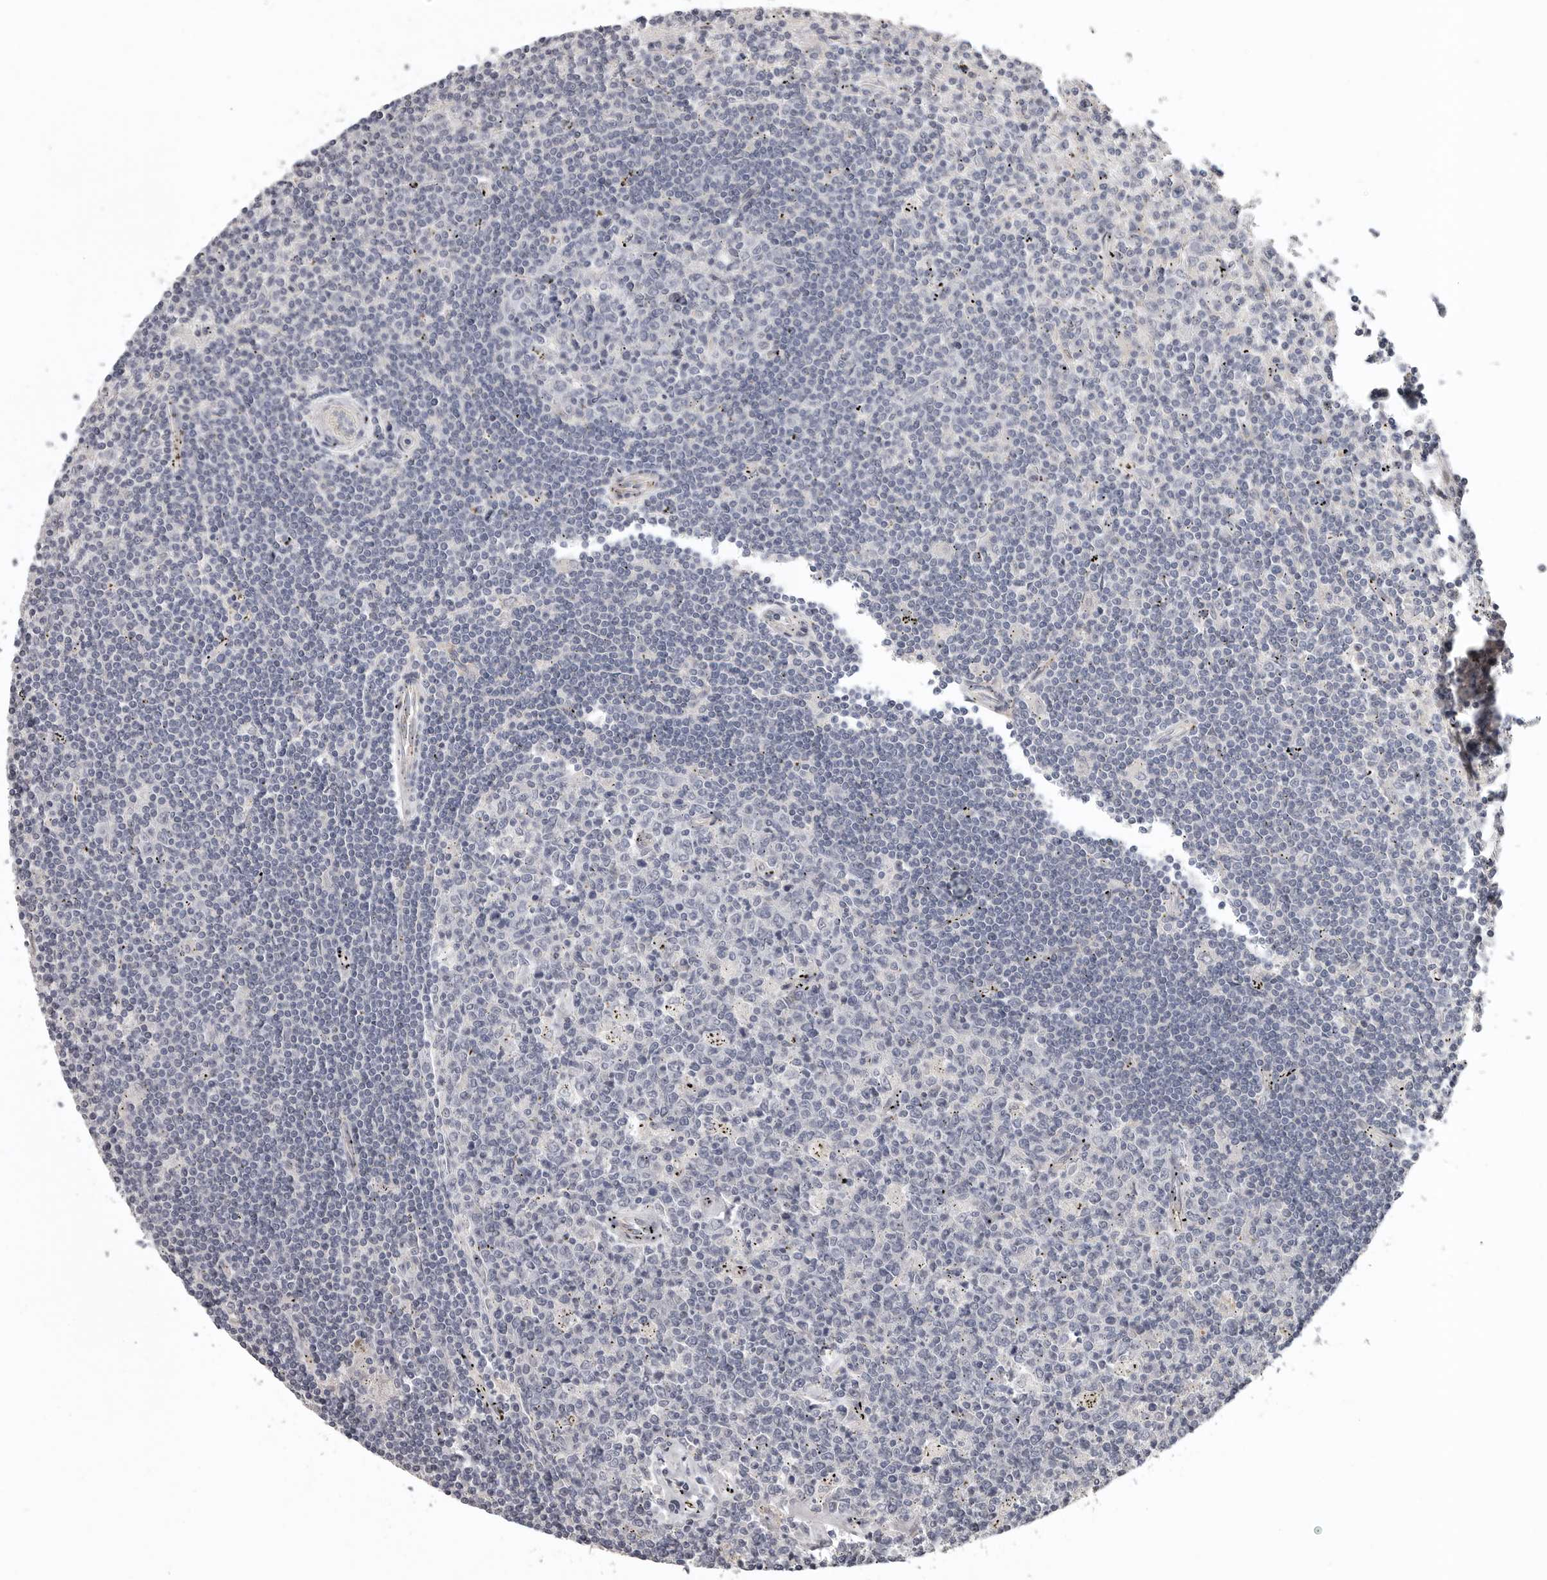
{"staining": {"intensity": "negative", "quantity": "none", "location": "none"}, "tissue": "lymphoma", "cell_type": "Tumor cells", "image_type": "cancer", "snomed": [{"axis": "morphology", "description": "Malignant lymphoma, non-Hodgkin's type, Low grade"}, {"axis": "topography", "description": "Spleen"}], "caption": "Human malignant lymphoma, non-Hodgkin's type (low-grade) stained for a protein using immunohistochemistry (IHC) shows no staining in tumor cells.", "gene": "RNF217", "patient": {"sex": "male", "age": 76}}